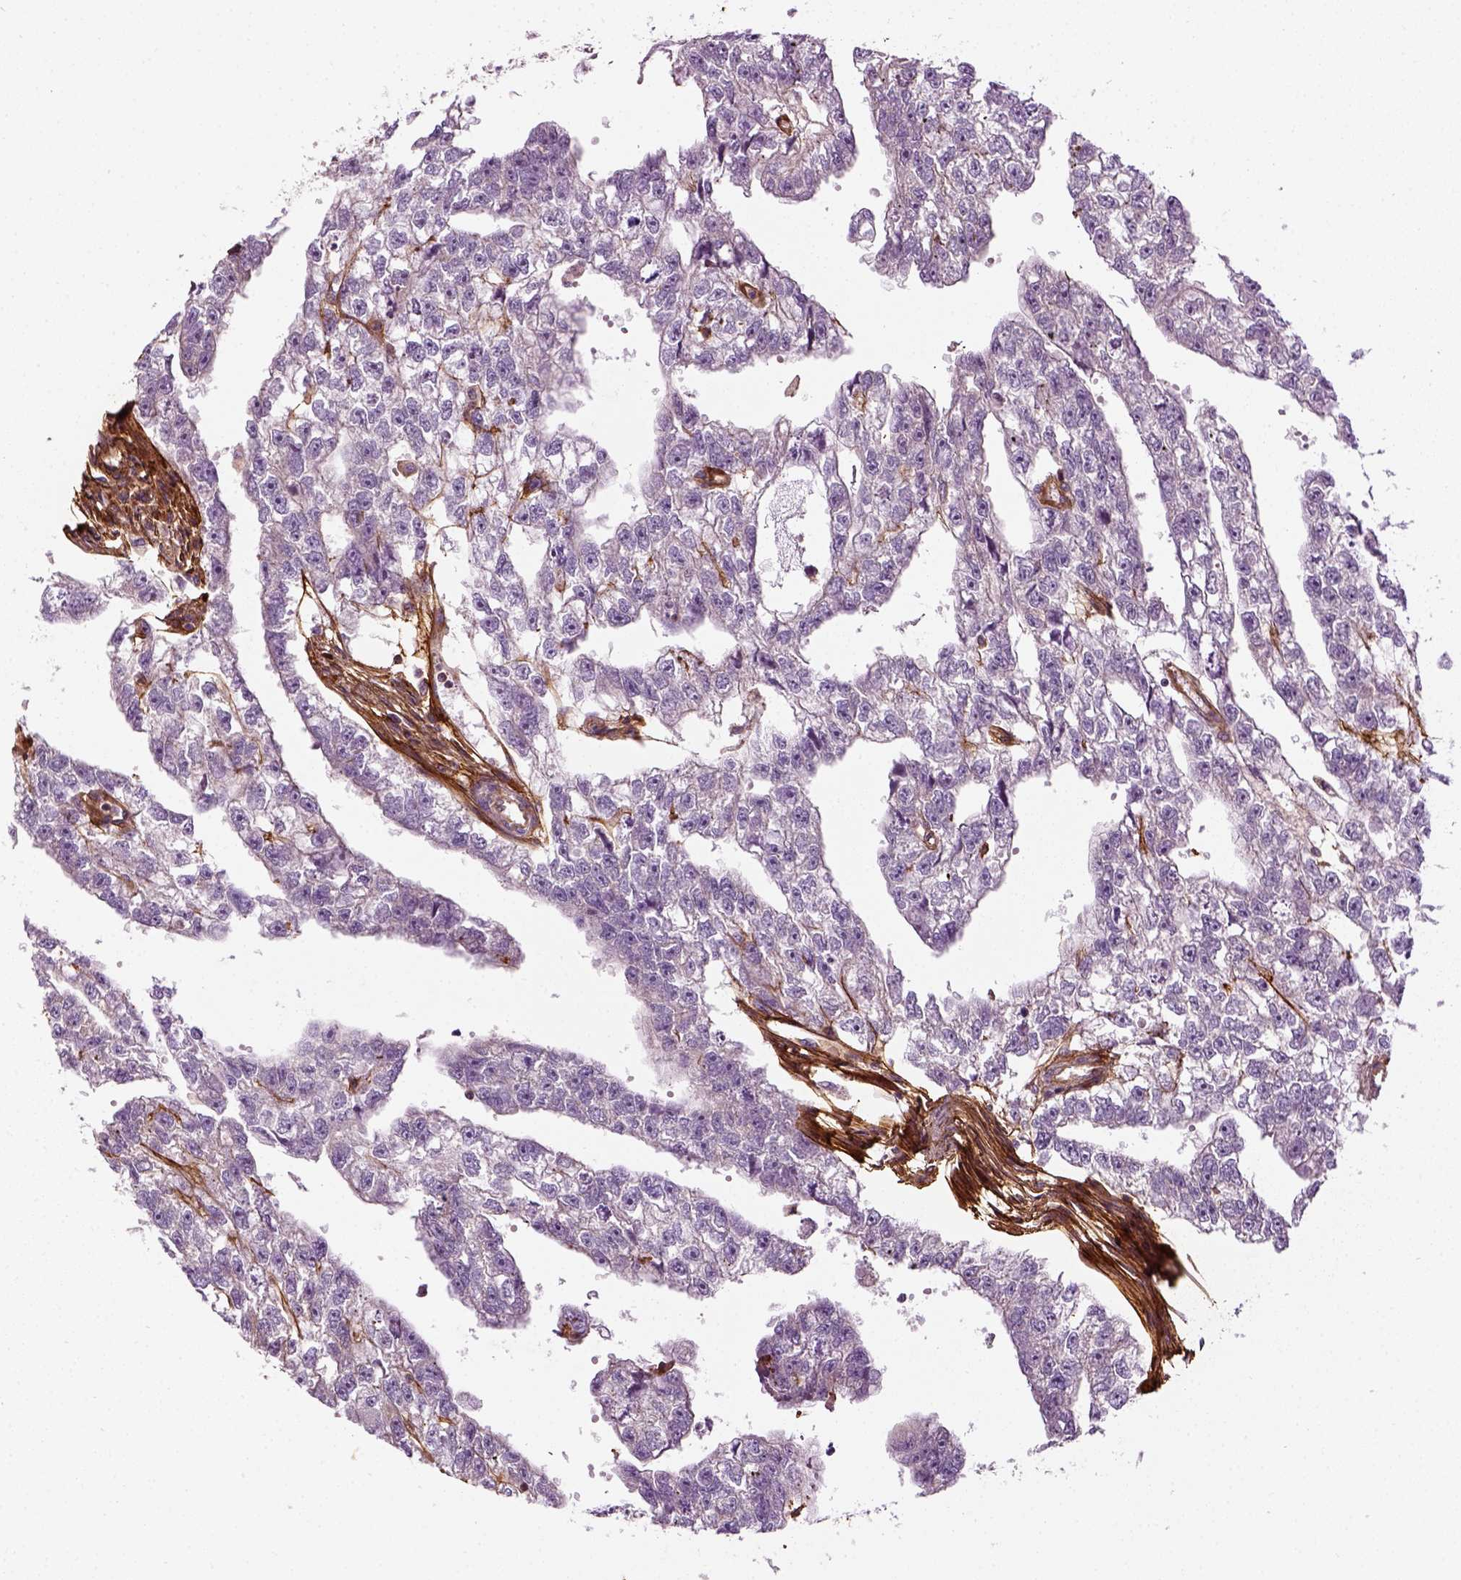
{"staining": {"intensity": "negative", "quantity": "none", "location": "none"}, "tissue": "testis cancer", "cell_type": "Tumor cells", "image_type": "cancer", "snomed": [{"axis": "morphology", "description": "Carcinoma, Embryonal, NOS"}, {"axis": "morphology", "description": "Teratoma, malignant, NOS"}, {"axis": "topography", "description": "Testis"}], "caption": "This micrograph is of testis teratoma (malignant) stained with immunohistochemistry (IHC) to label a protein in brown with the nuclei are counter-stained blue. There is no staining in tumor cells.", "gene": "COL6A2", "patient": {"sex": "male", "age": 44}}